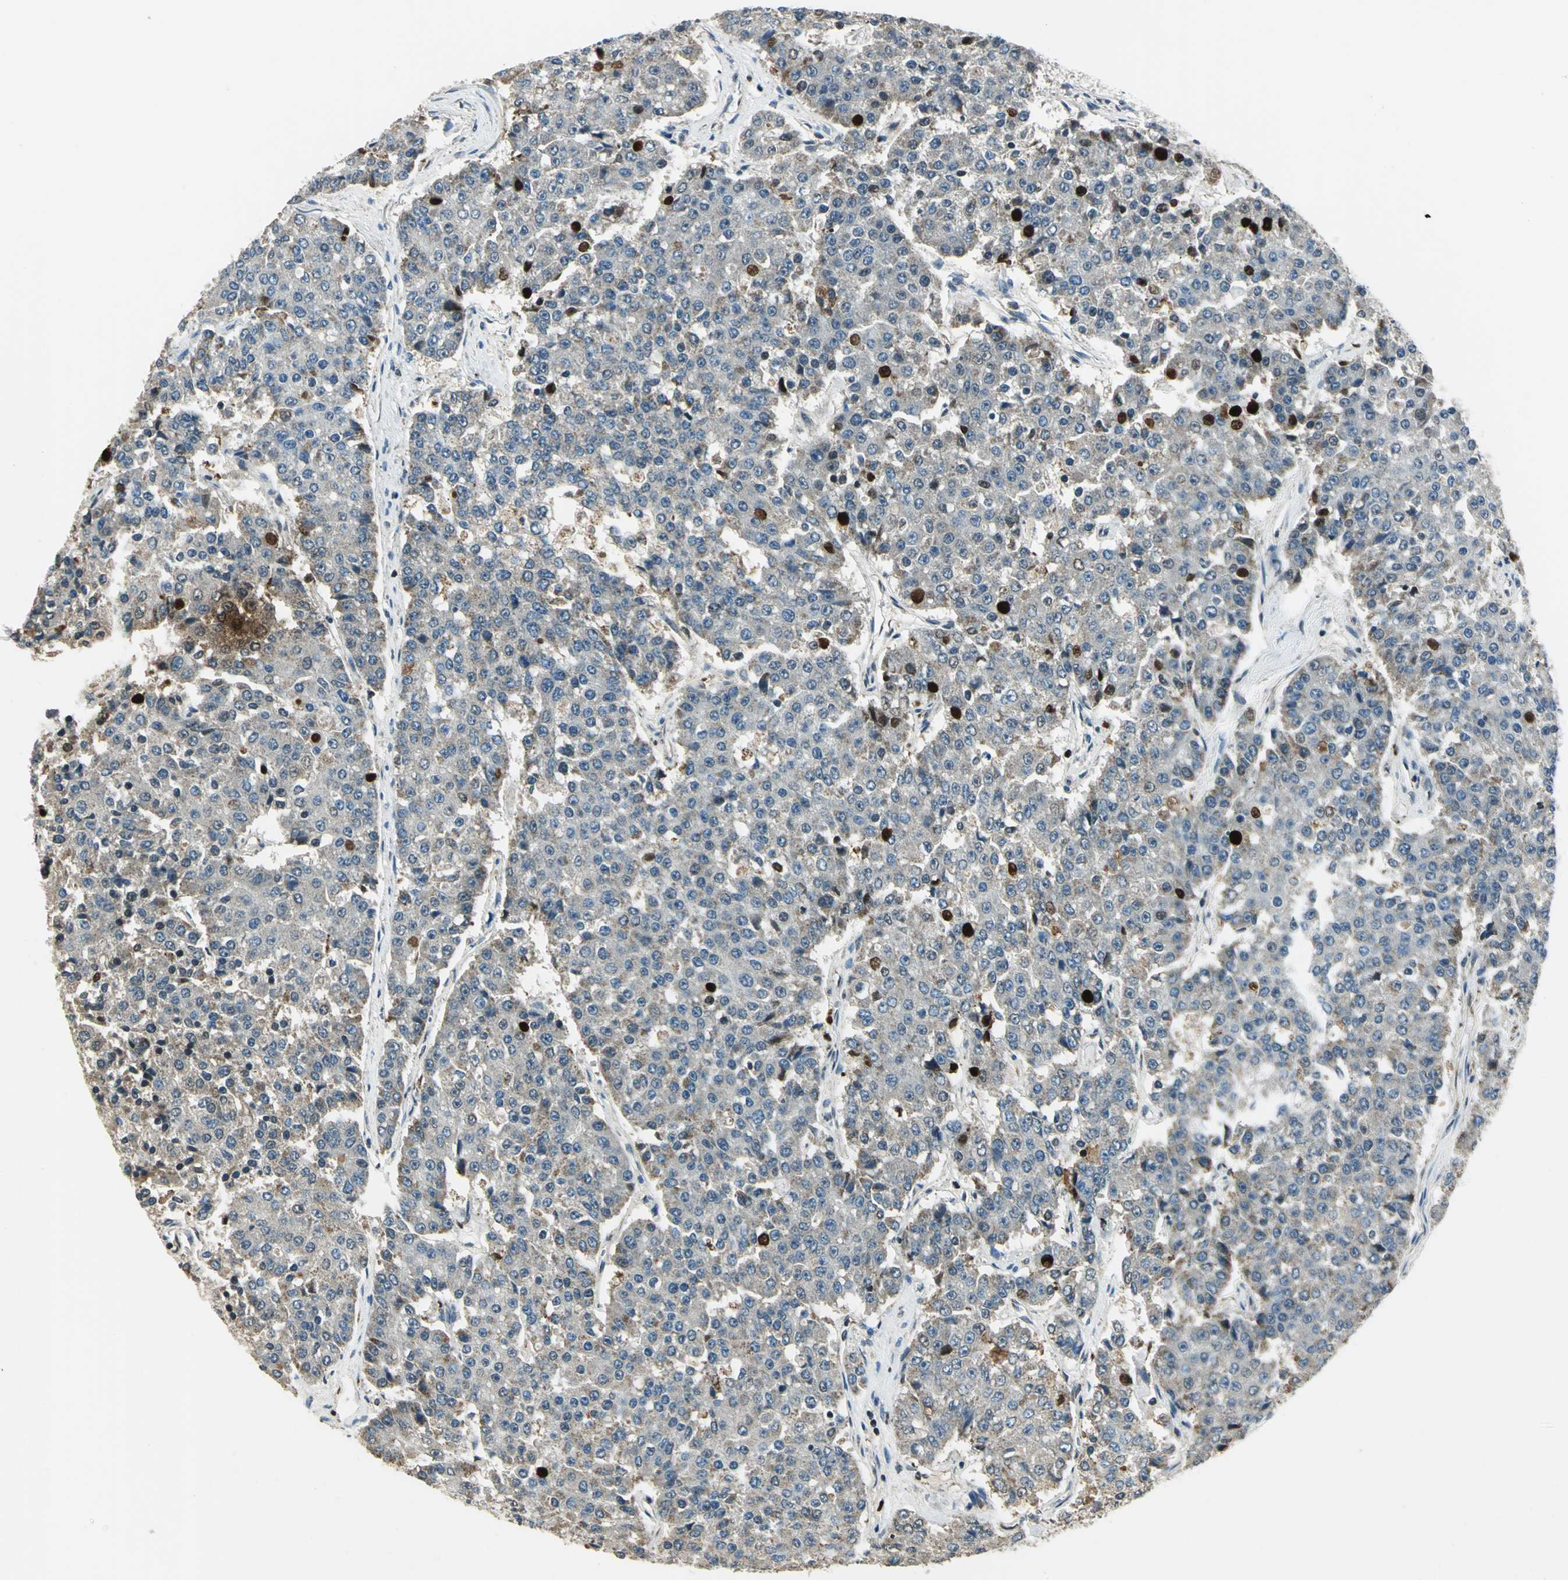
{"staining": {"intensity": "weak", "quantity": ">75%", "location": "cytoplasmic/membranous"}, "tissue": "pancreatic cancer", "cell_type": "Tumor cells", "image_type": "cancer", "snomed": [{"axis": "morphology", "description": "Adenocarcinoma, NOS"}, {"axis": "topography", "description": "Pancreas"}], "caption": "A low amount of weak cytoplasmic/membranous staining is present in approximately >75% of tumor cells in pancreatic adenocarcinoma tissue.", "gene": "NUDT2", "patient": {"sex": "male", "age": 50}}